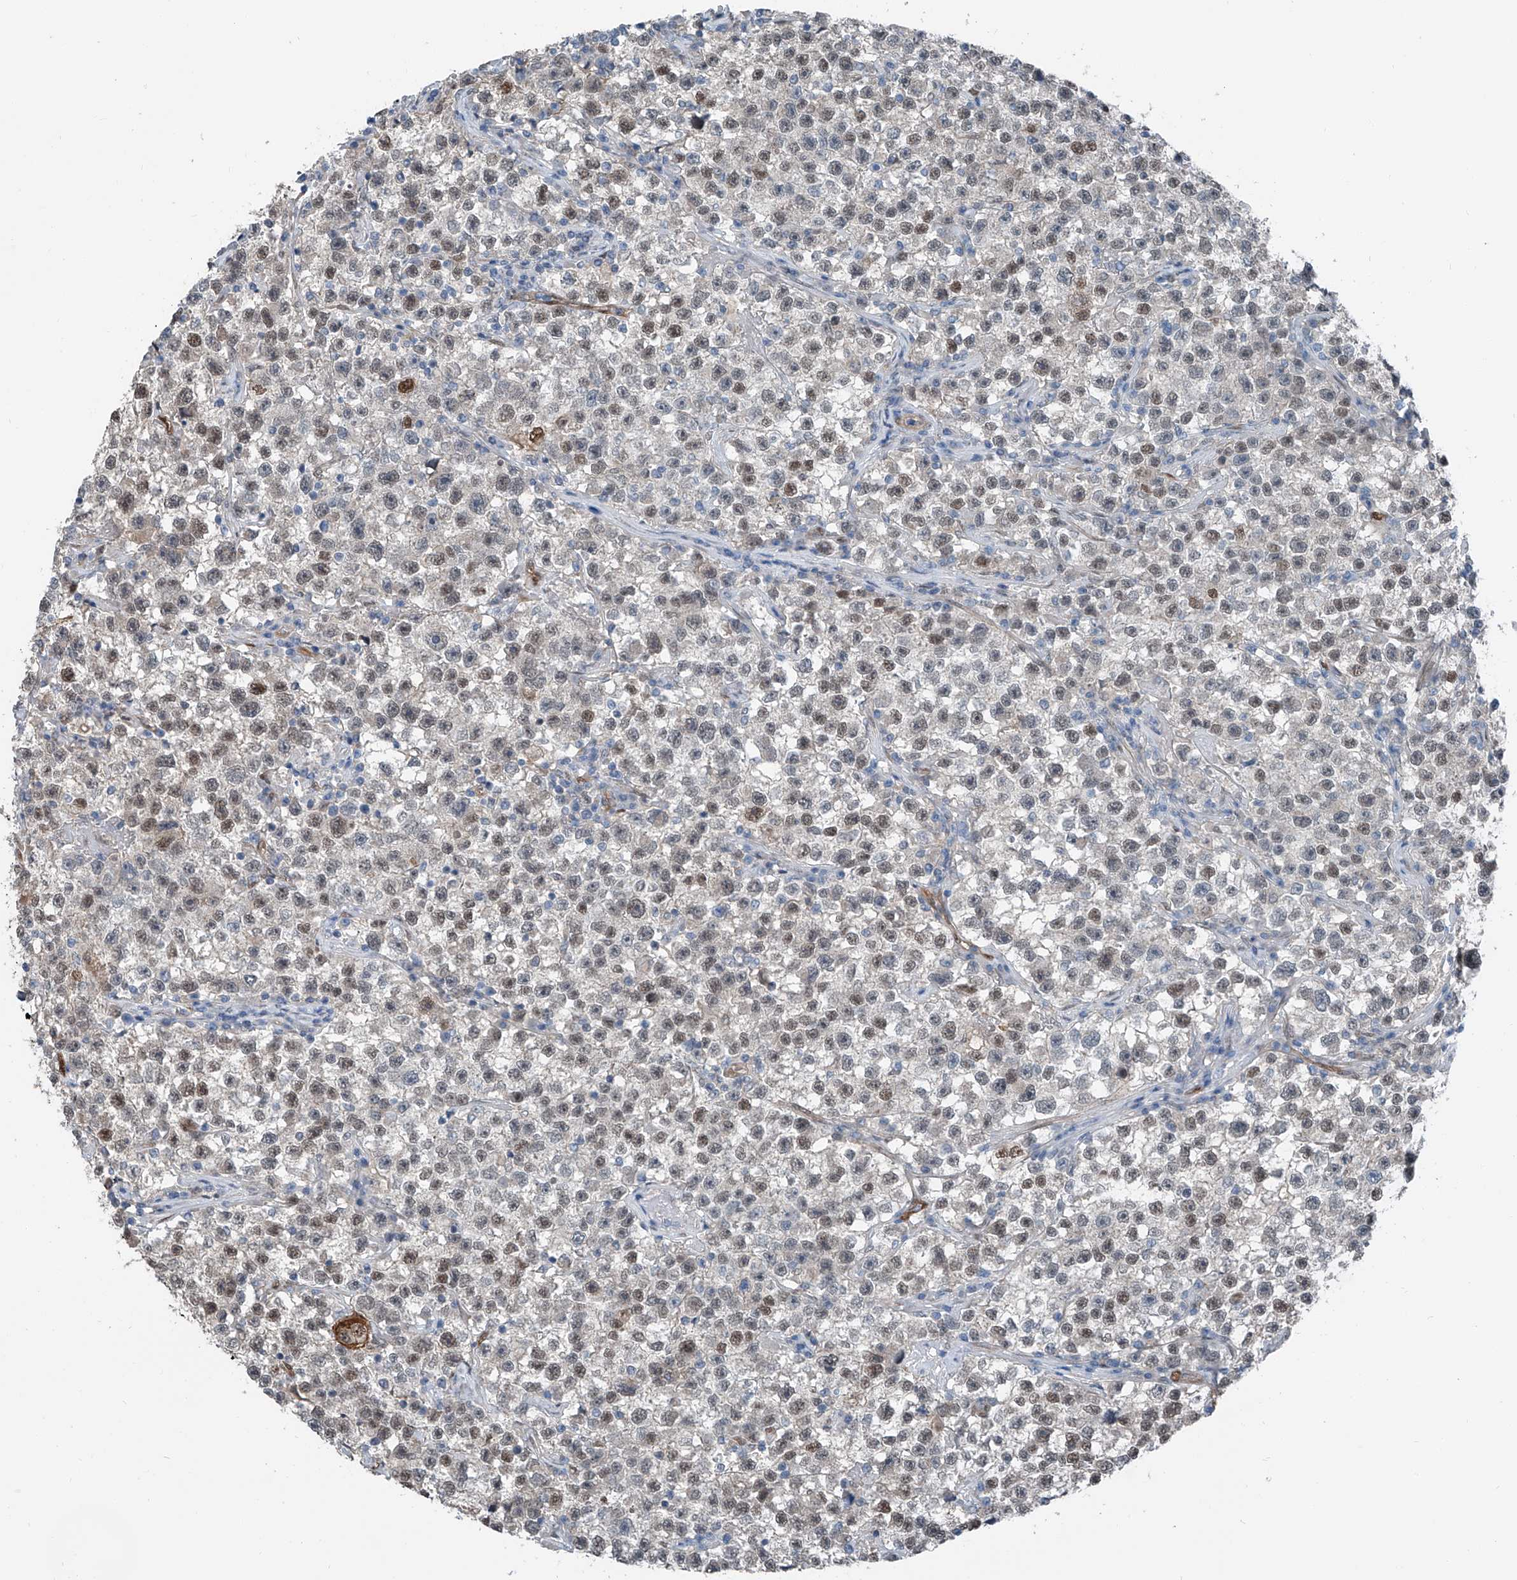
{"staining": {"intensity": "moderate", "quantity": "25%-75%", "location": "nuclear"}, "tissue": "testis cancer", "cell_type": "Tumor cells", "image_type": "cancer", "snomed": [{"axis": "morphology", "description": "Seminoma, NOS"}, {"axis": "topography", "description": "Testis"}], "caption": "An immunohistochemistry (IHC) histopathology image of neoplastic tissue is shown. Protein staining in brown shows moderate nuclear positivity in seminoma (testis) within tumor cells.", "gene": "HSPA6", "patient": {"sex": "male", "age": 22}}